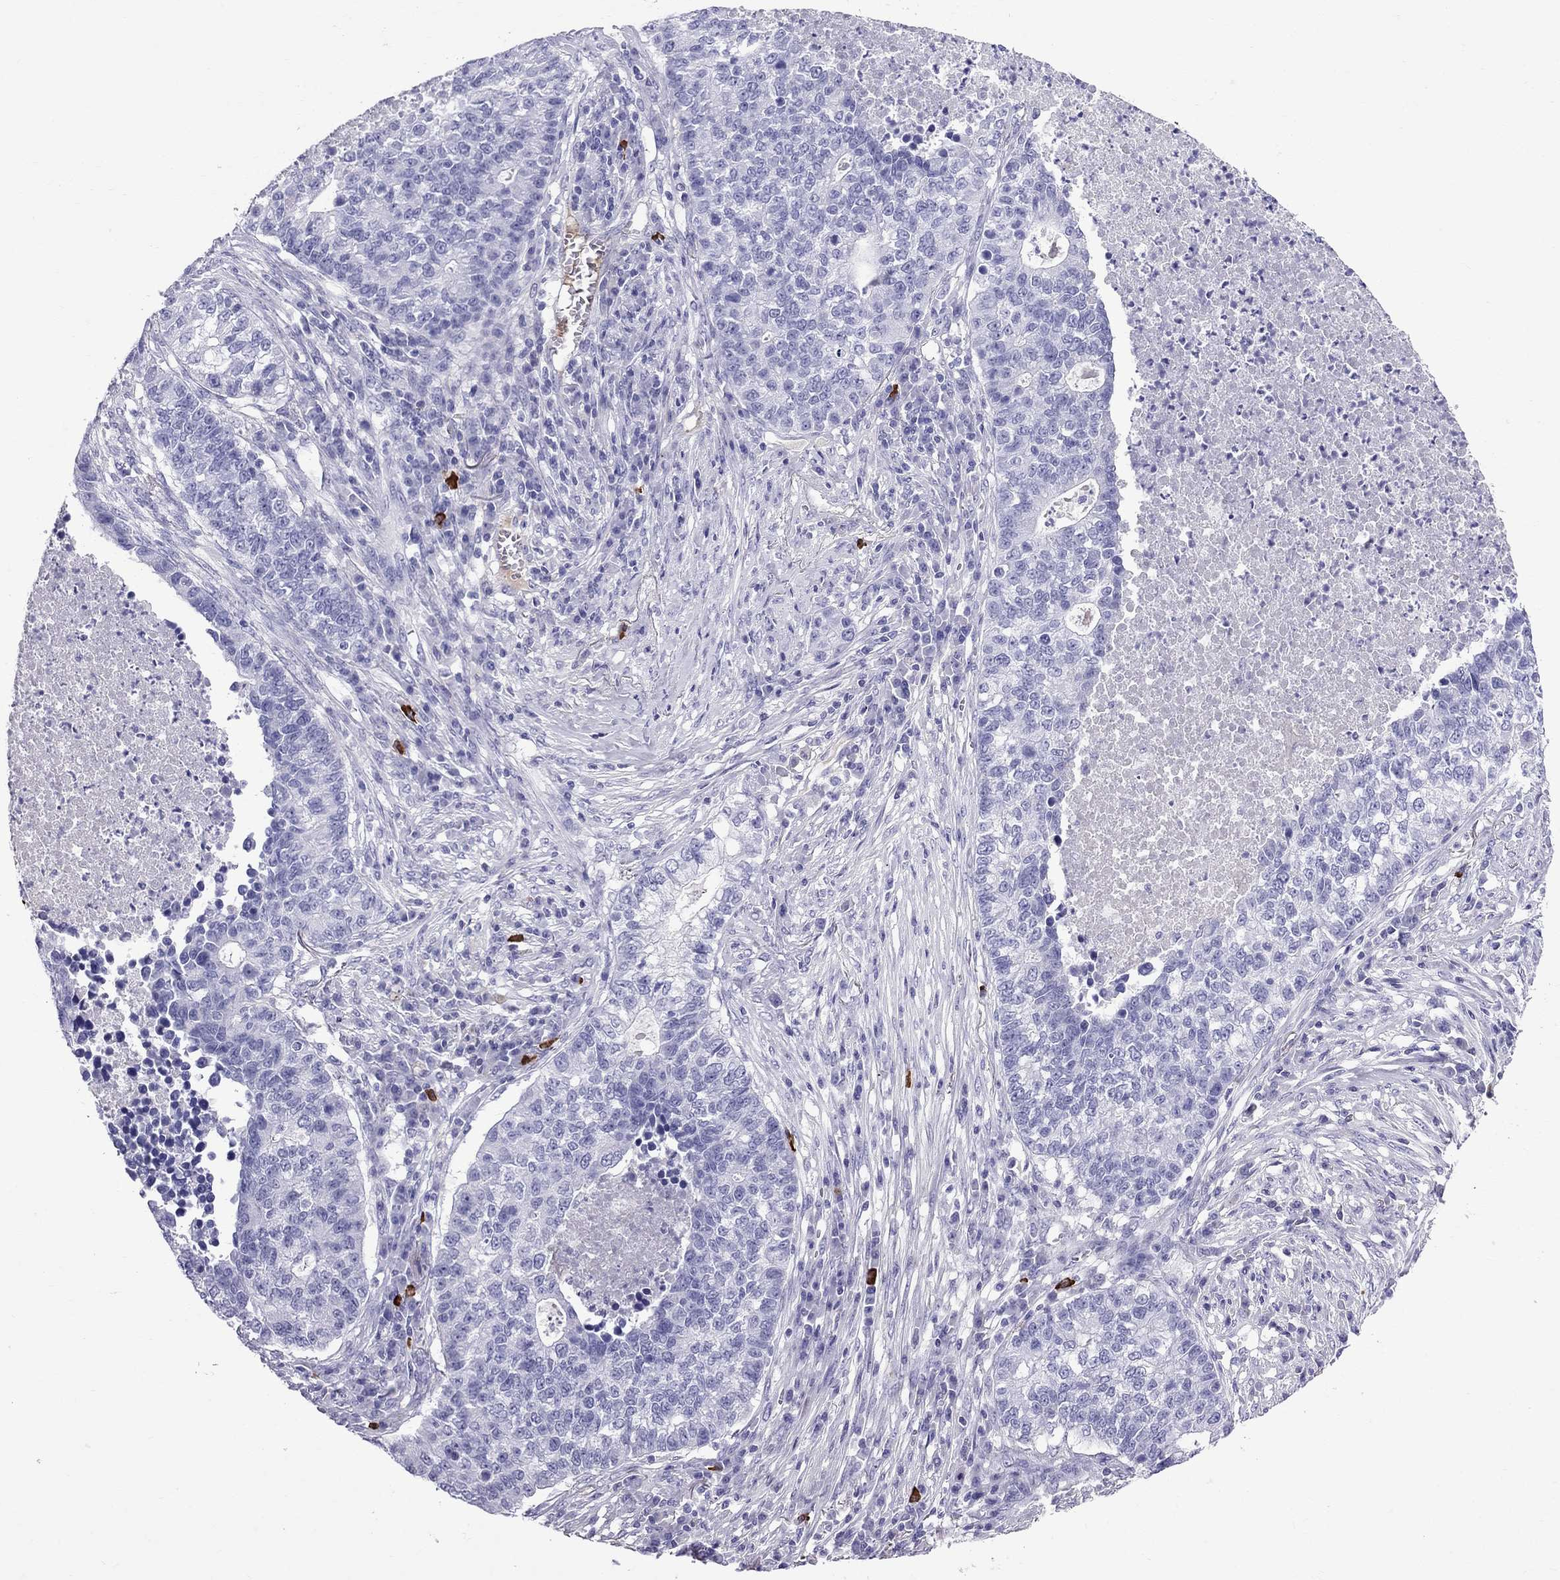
{"staining": {"intensity": "negative", "quantity": "none", "location": "none"}, "tissue": "lung cancer", "cell_type": "Tumor cells", "image_type": "cancer", "snomed": [{"axis": "morphology", "description": "Adenocarcinoma, NOS"}, {"axis": "topography", "description": "Lung"}], "caption": "There is no significant expression in tumor cells of lung adenocarcinoma.", "gene": "SCART1", "patient": {"sex": "male", "age": 57}}